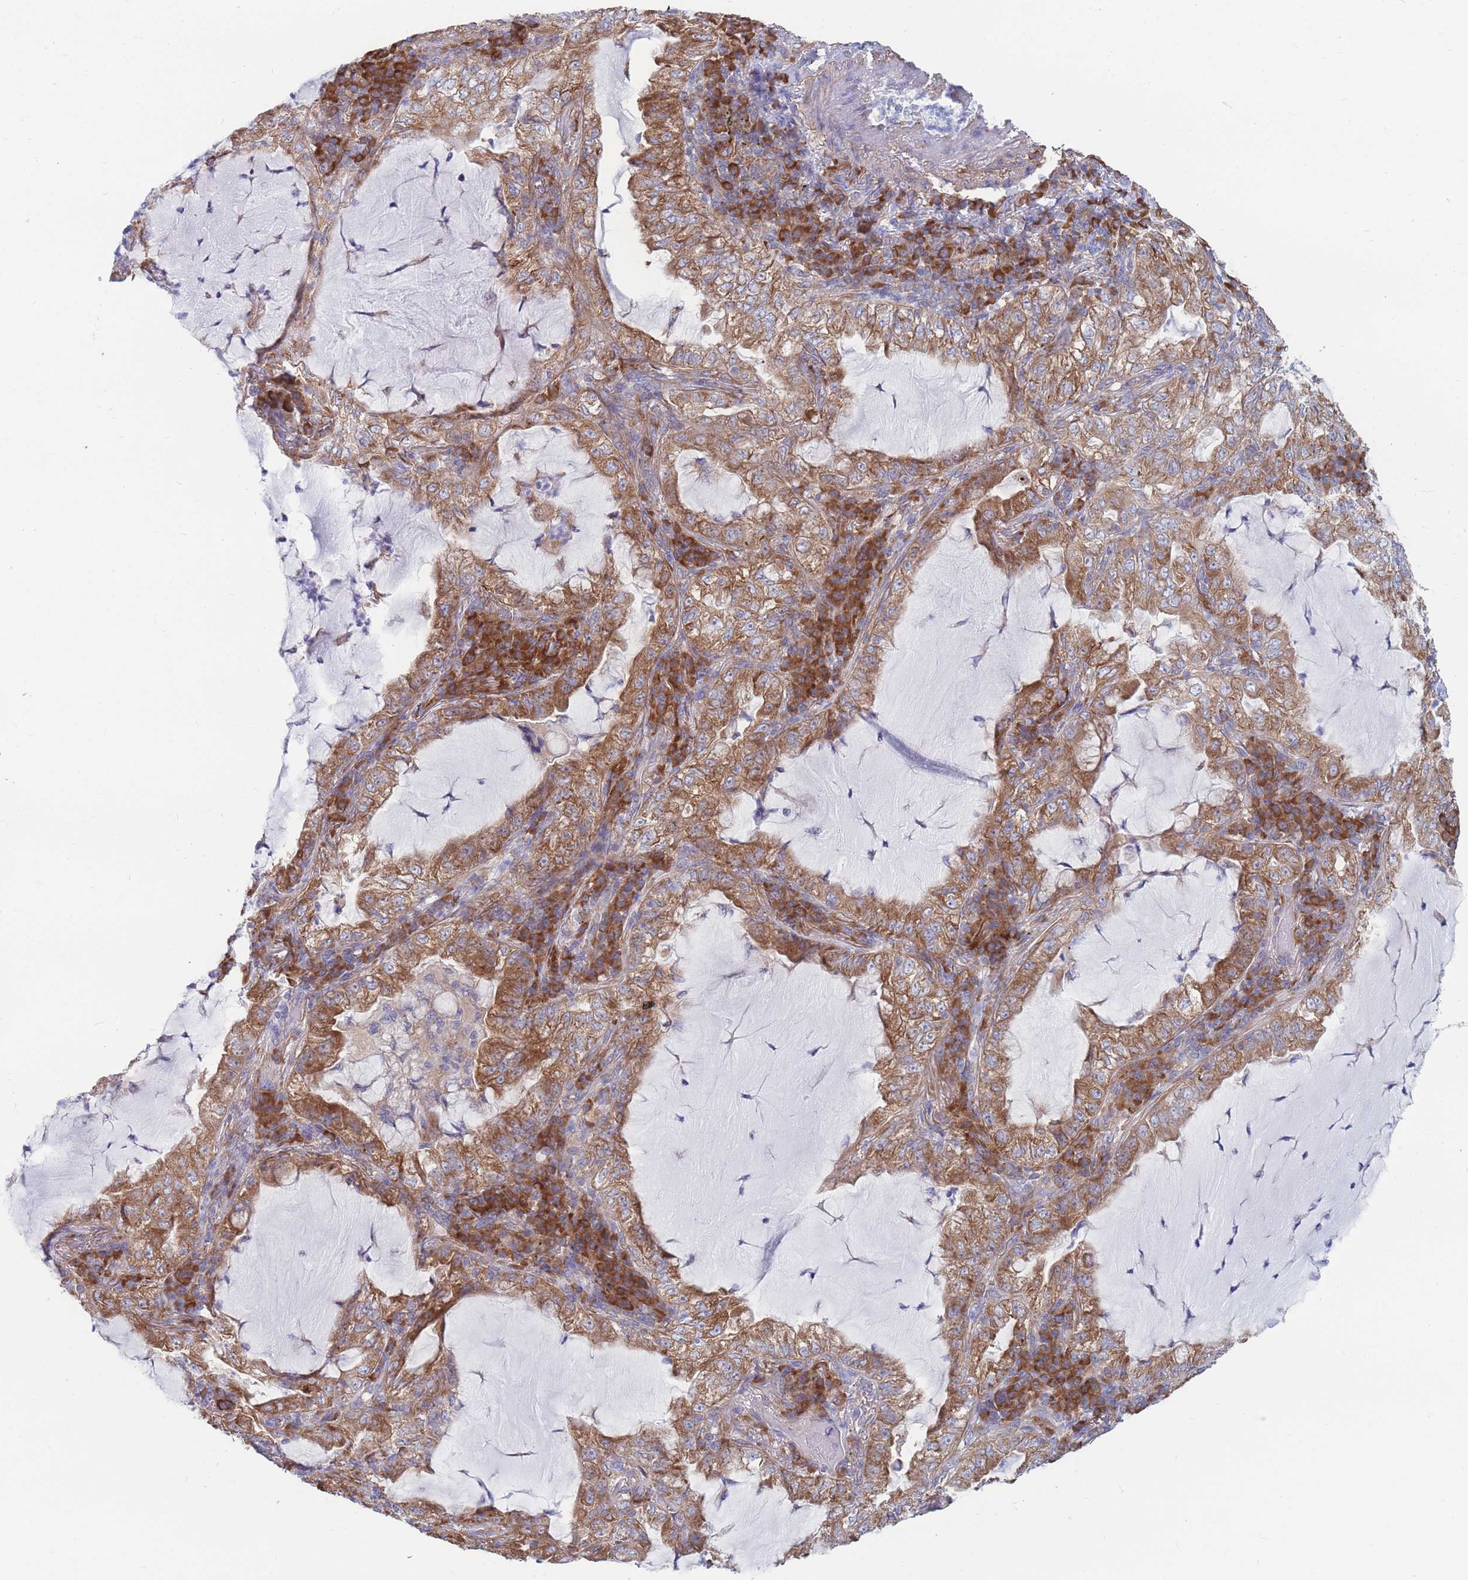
{"staining": {"intensity": "moderate", "quantity": ">75%", "location": "cytoplasmic/membranous"}, "tissue": "lung cancer", "cell_type": "Tumor cells", "image_type": "cancer", "snomed": [{"axis": "morphology", "description": "Adenocarcinoma, NOS"}, {"axis": "topography", "description": "Lung"}], "caption": "A histopathology image of lung cancer (adenocarcinoma) stained for a protein demonstrates moderate cytoplasmic/membranous brown staining in tumor cells.", "gene": "RPL8", "patient": {"sex": "female", "age": 73}}